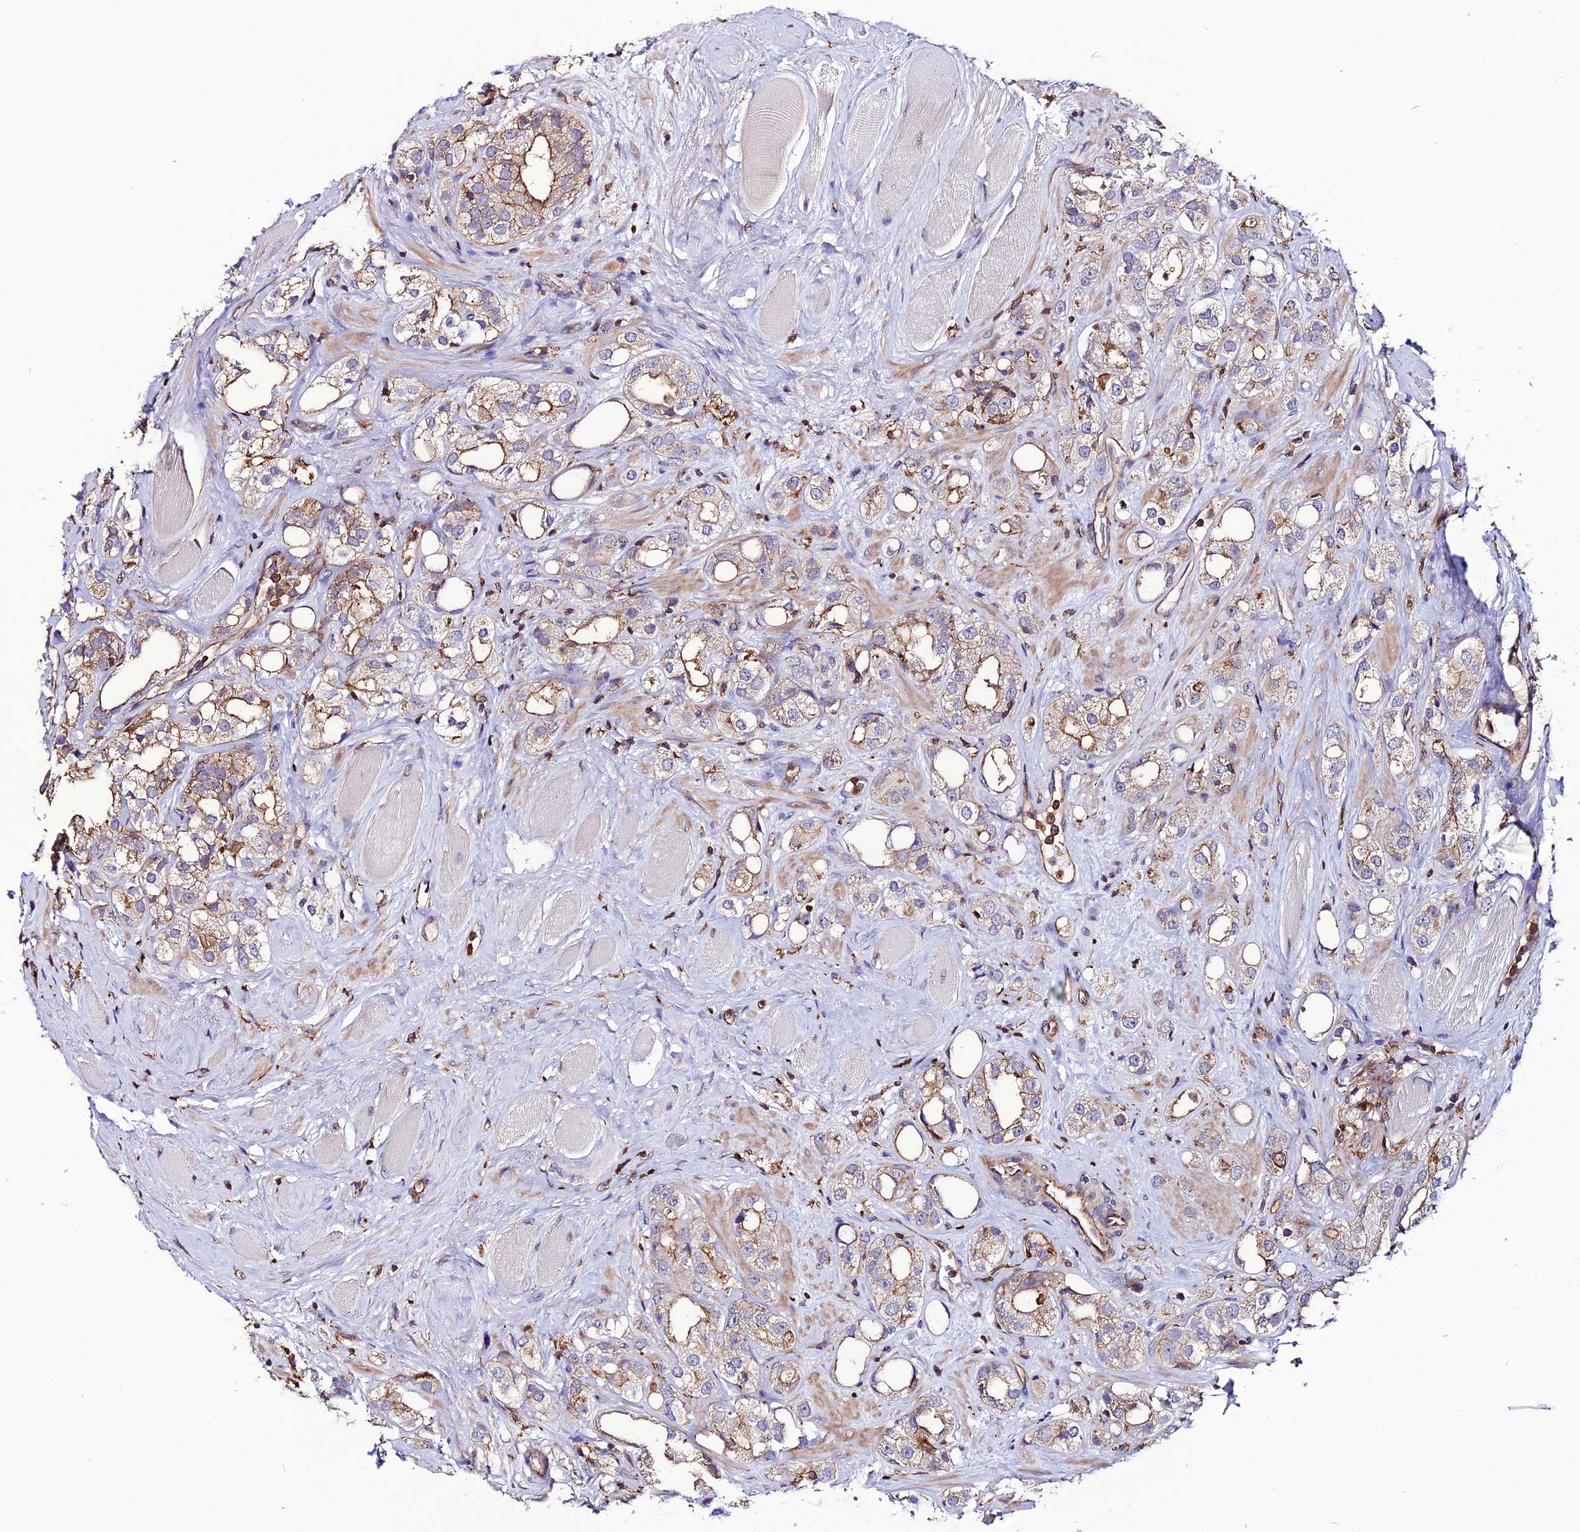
{"staining": {"intensity": "negative", "quantity": "none", "location": "none"}, "tissue": "prostate cancer", "cell_type": "Tumor cells", "image_type": "cancer", "snomed": [{"axis": "morphology", "description": "Adenocarcinoma, NOS"}, {"axis": "topography", "description": "Prostate"}], "caption": "Protein analysis of prostate cancer displays no significant expression in tumor cells.", "gene": "USP17L15", "patient": {"sex": "male", "age": 79}}